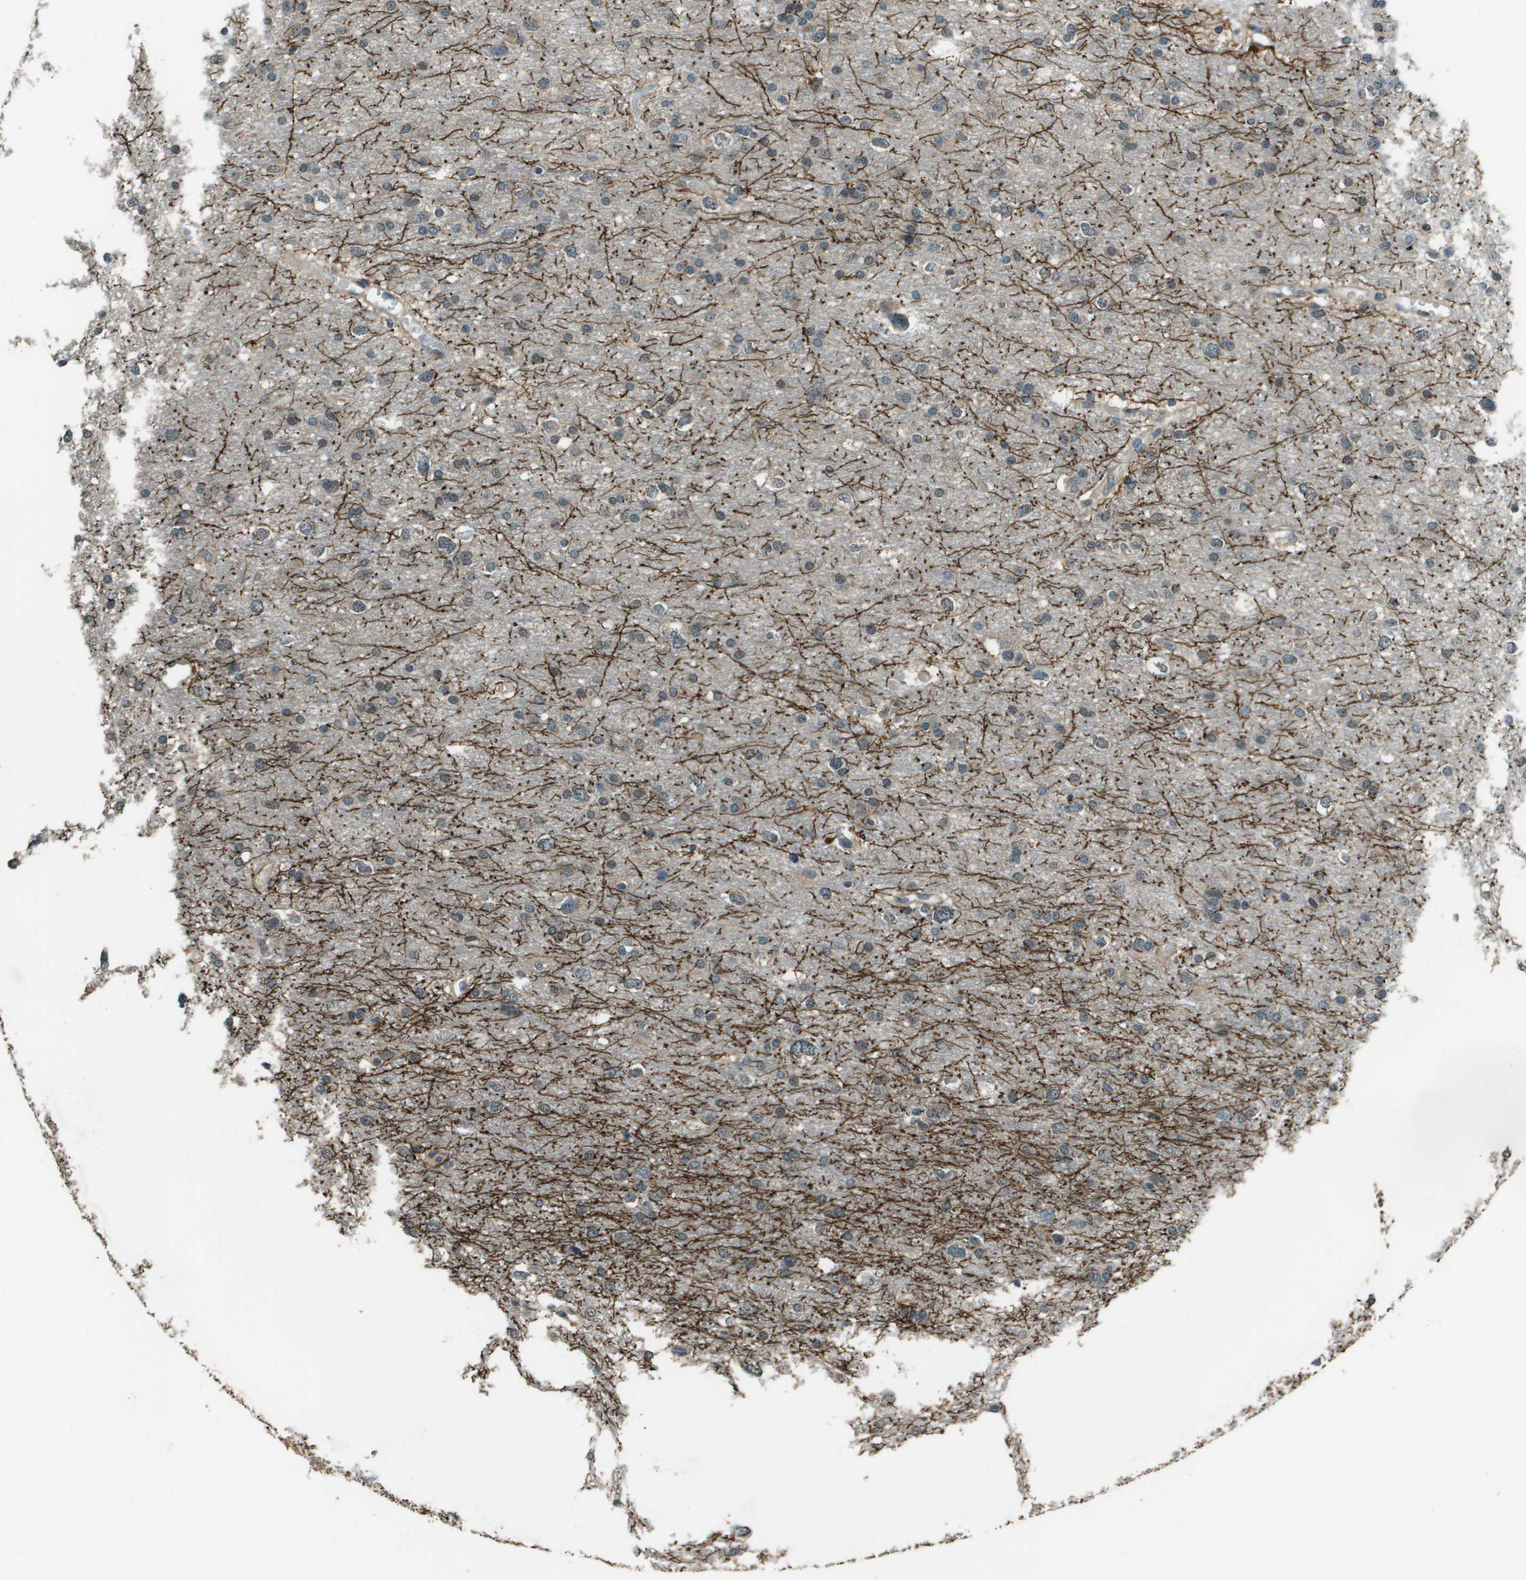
{"staining": {"intensity": "weak", "quantity": "<25%", "location": "cytoplasmic/membranous"}, "tissue": "glioma", "cell_type": "Tumor cells", "image_type": "cancer", "snomed": [{"axis": "morphology", "description": "Glioma, malignant, Low grade"}, {"axis": "topography", "description": "Brain"}], "caption": "IHC photomicrograph of neoplastic tissue: human glioma stained with DAB (3,3'-diaminobenzidine) exhibits no significant protein expression in tumor cells.", "gene": "SDC3", "patient": {"sex": "female", "age": 37}}